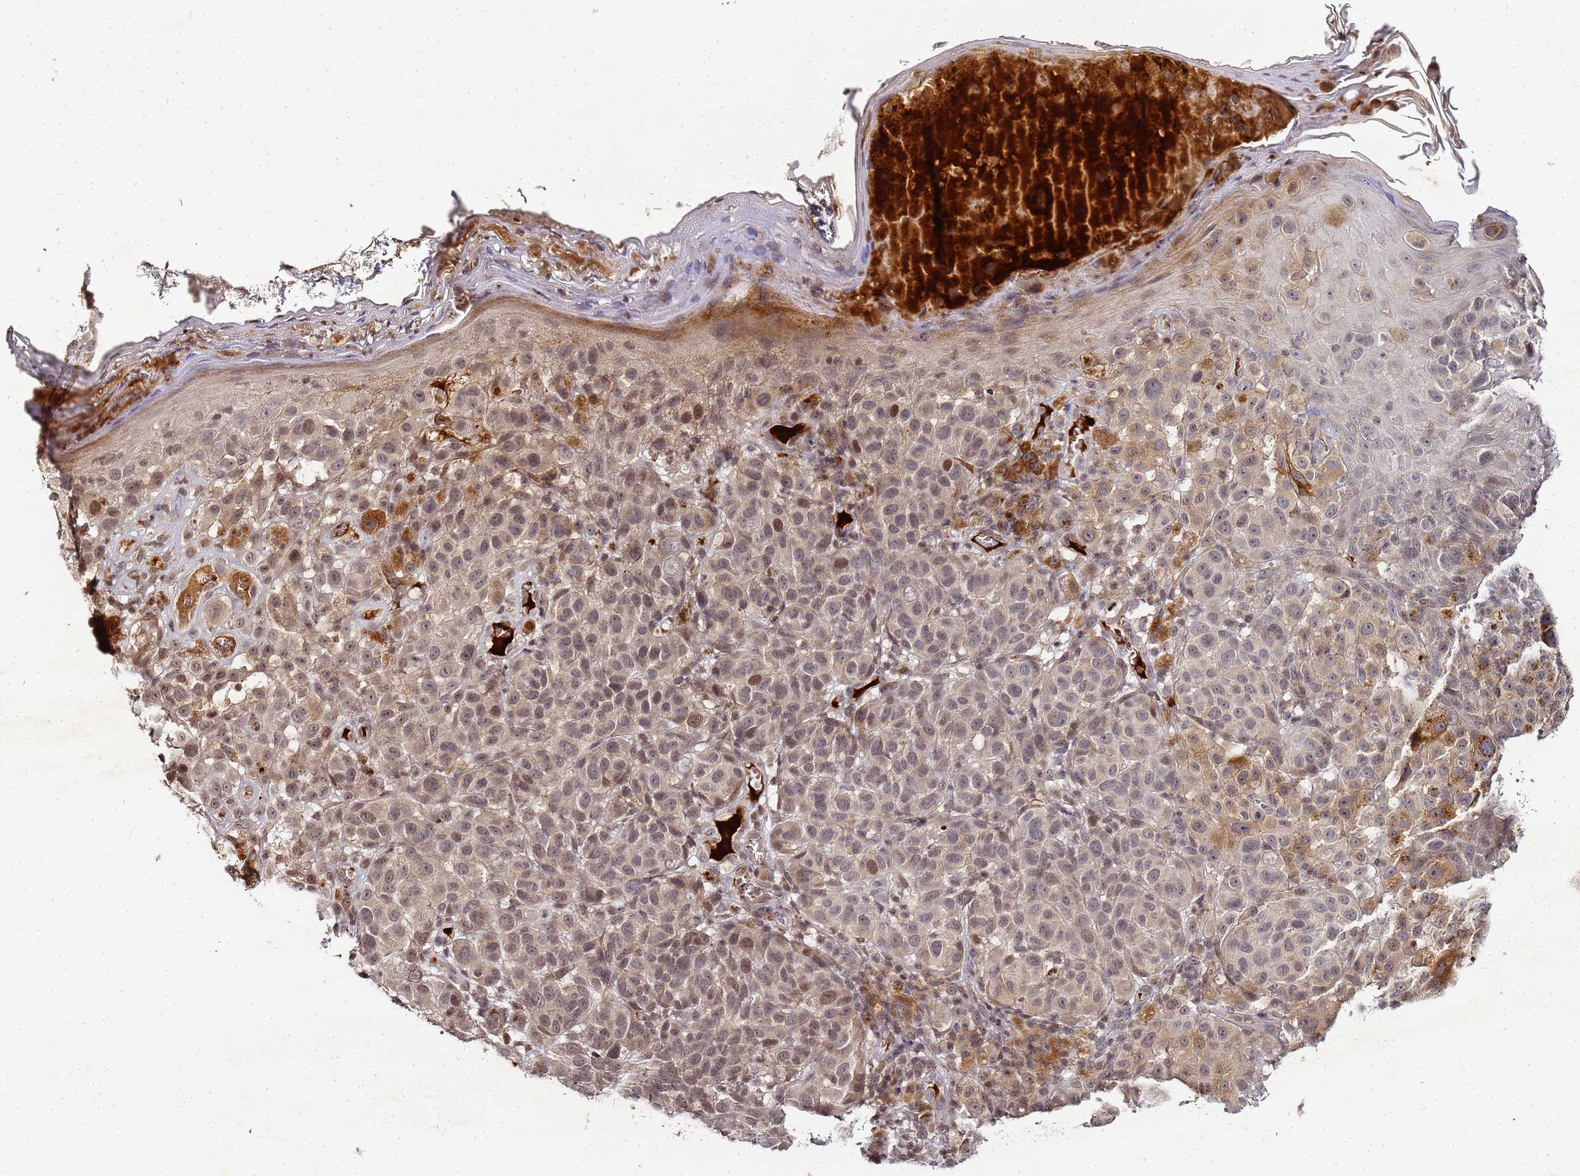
{"staining": {"intensity": "moderate", "quantity": "<25%", "location": "cytoplasmic/membranous"}, "tissue": "melanoma", "cell_type": "Tumor cells", "image_type": "cancer", "snomed": [{"axis": "morphology", "description": "Malignant melanoma, NOS"}, {"axis": "topography", "description": "Skin"}], "caption": "There is low levels of moderate cytoplasmic/membranous expression in tumor cells of melanoma, as demonstrated by immunohistochemical staining (brown color).", "gene": "FZD4", "patient": {"sex": "male", "age": 38}}